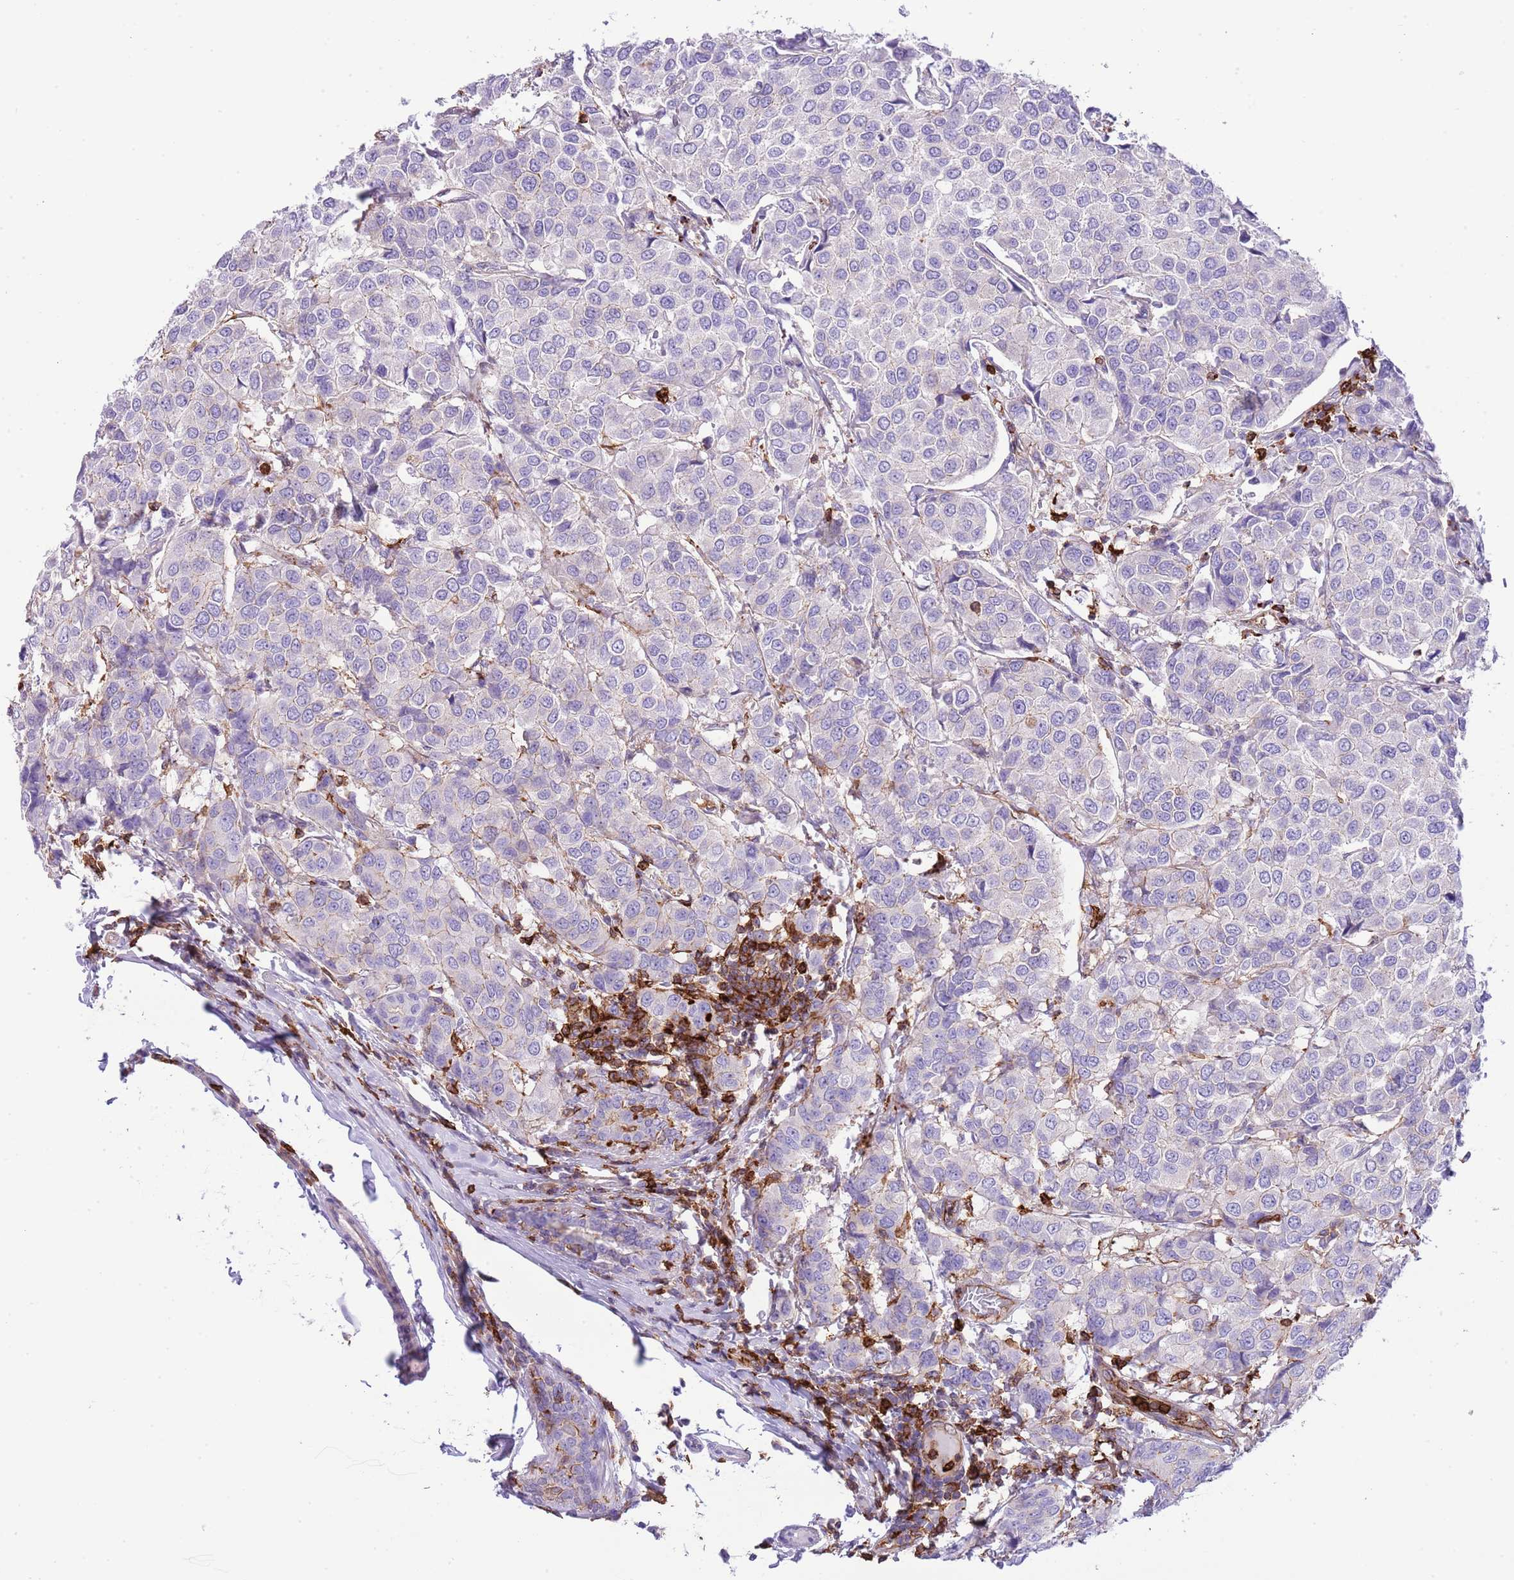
{"staining": {"intensity": "negative", "quantity": "none", "location": "none"}, "tissue": "breast cancer", "cell_type": "Tumor cells", "image_type": "cancer", "snomed": [{"axis": "morphology", "description": "Duct carcinoma"}, {"axis": "topography", "description": "Breast"}], "caption": "Immunohistochemistry (IHC) of breast cancer reveals no positivity in tumor cells. Brightfield microscopy of immunohistochemistry (IHC) stained with DAB (3,3'-diaminobenzidine) (brown) and hematoxylin (blue), captured at high magnification.", "gene": "EFHD2", "patient": {"sex": "female", "age": 55}}